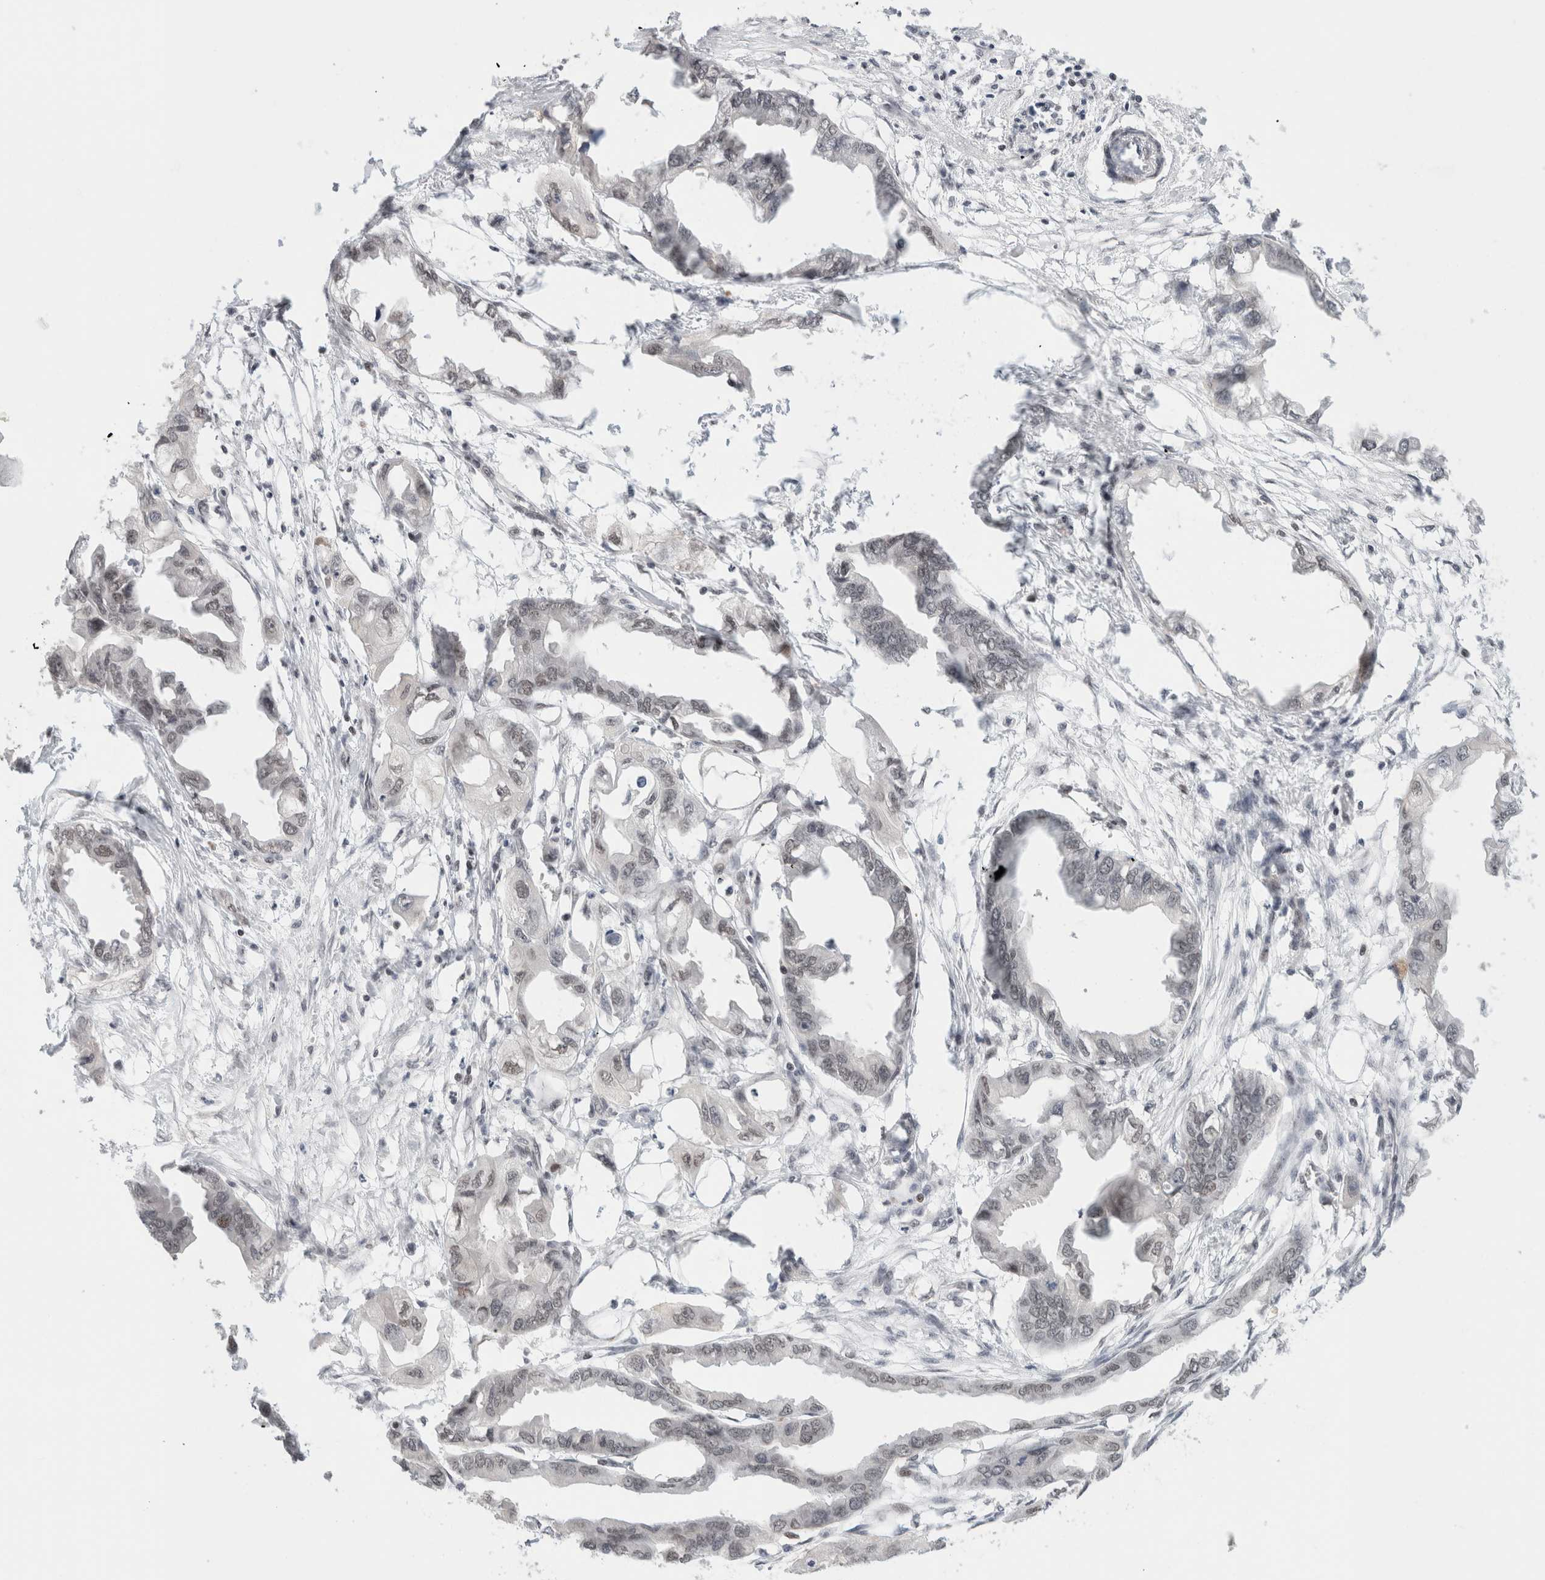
{"staining": {"intensity": "weak", "quantity": "<25%", "location": "nuclear"}, "tissue": "endometrial cancer", "cell_type": "Tumor cells", "image_type": "cancer", "snomed": [{"axis": "morphology", "description": "Adenocarcinoma, NOS"}, {"axis": "morphology", "description": "Adenocarcinoma, metastatic, NOS"}, {"axis": "topography", "description": "Adipose tissue"}, {"axis": "topography", "description": "Endometrium"}], "caption": "A photomicrograph of endometrial cancer stained for a protein demonstrates no brown staining in tumor cells.", "gene": "GATAD2A", "patient": {"sex": "female", "age": 67}}